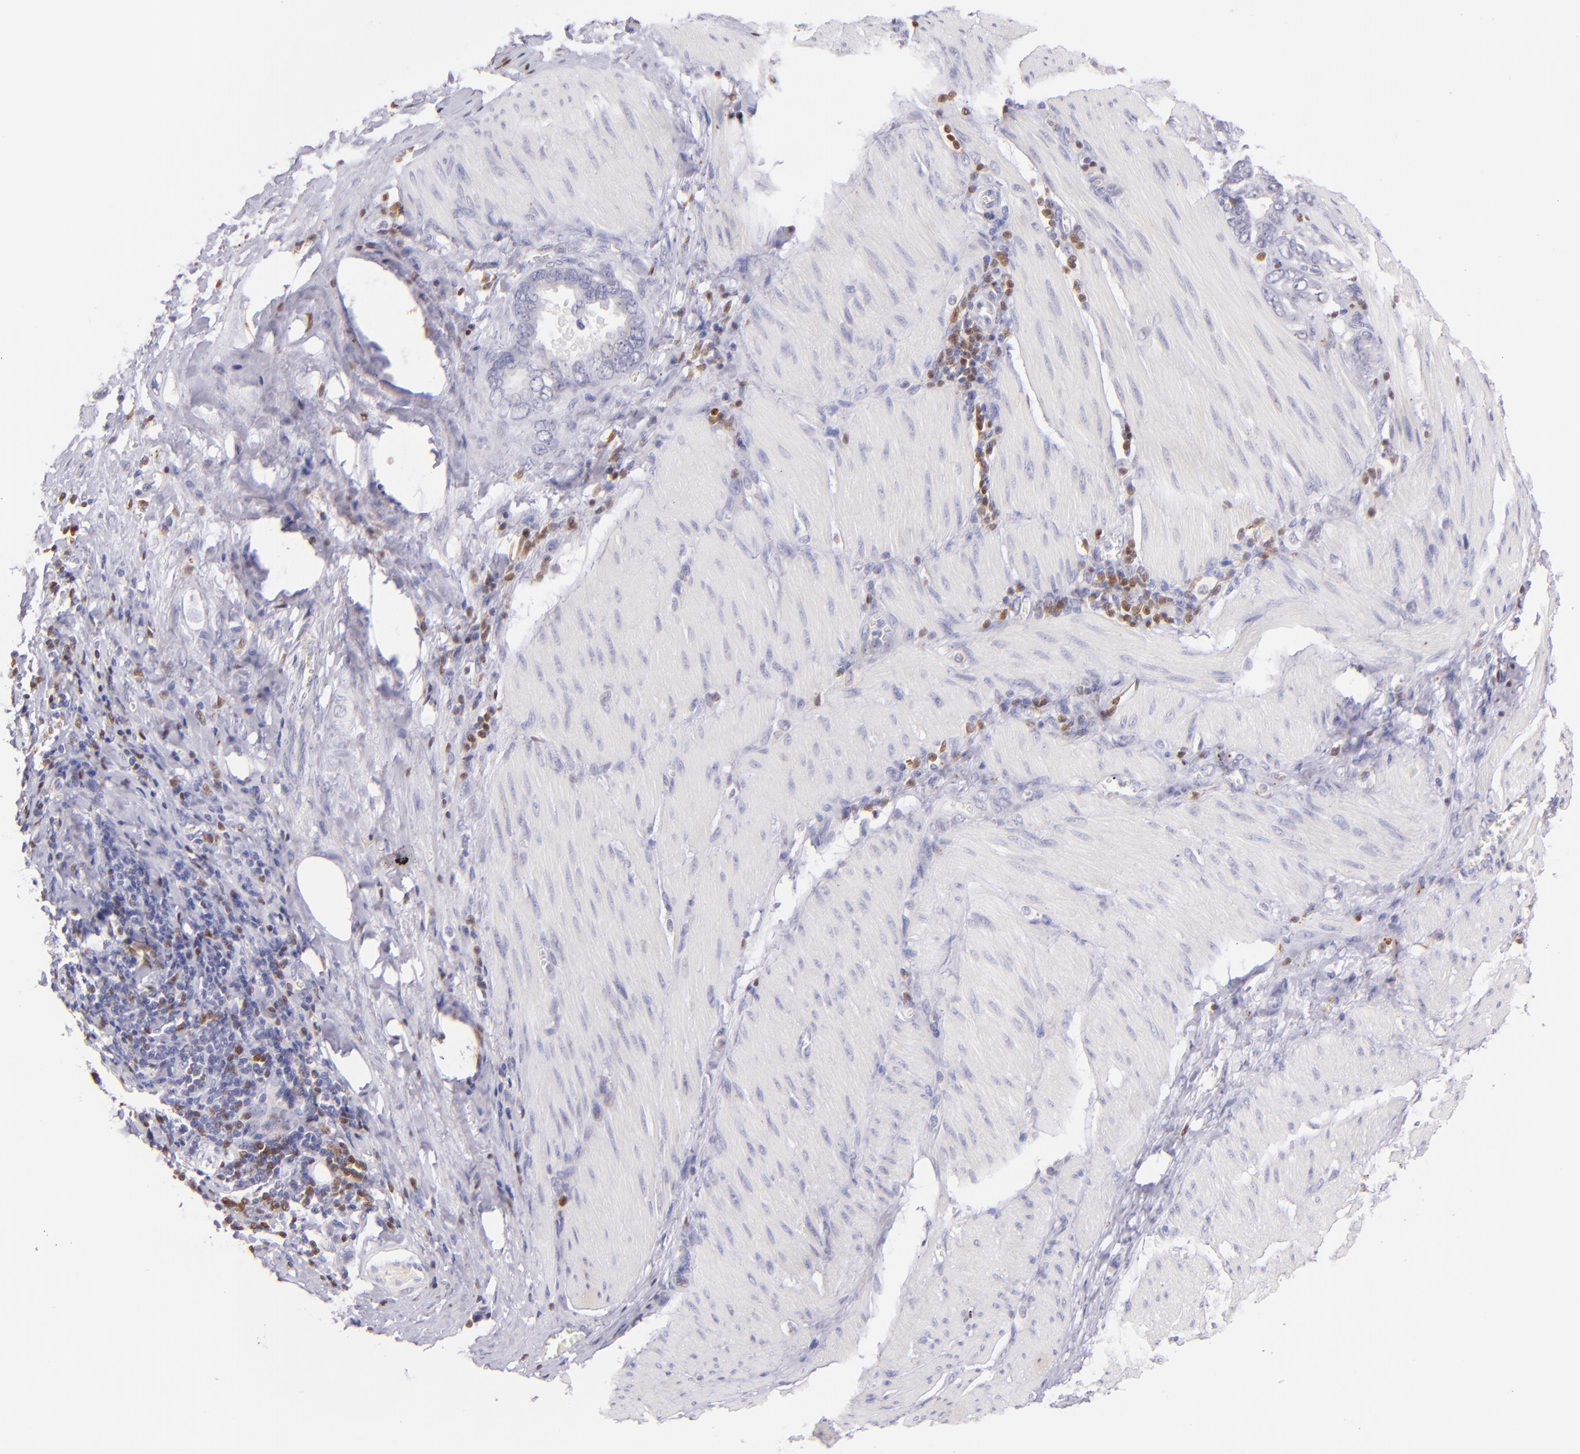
{"staining": {"intensity": "negative", "quantity": "none", "location": "none"}, "tissue": "stomach cancer", "cell_type": "Tumor cells", "image_type": "cancer", "snomed": [{"axis": "morphology", "description": "Adenocarcinoma, NOS"}, {"axis": "topography", "description": "Stomach"}], "caption": "This is a micrograph of immunohistochemistry staining of adenocarcinoma (stomach), which shows no positivity in tumor cells.", "gene": "ZAP70", "patient": {"sex": "male", "age": 78}}